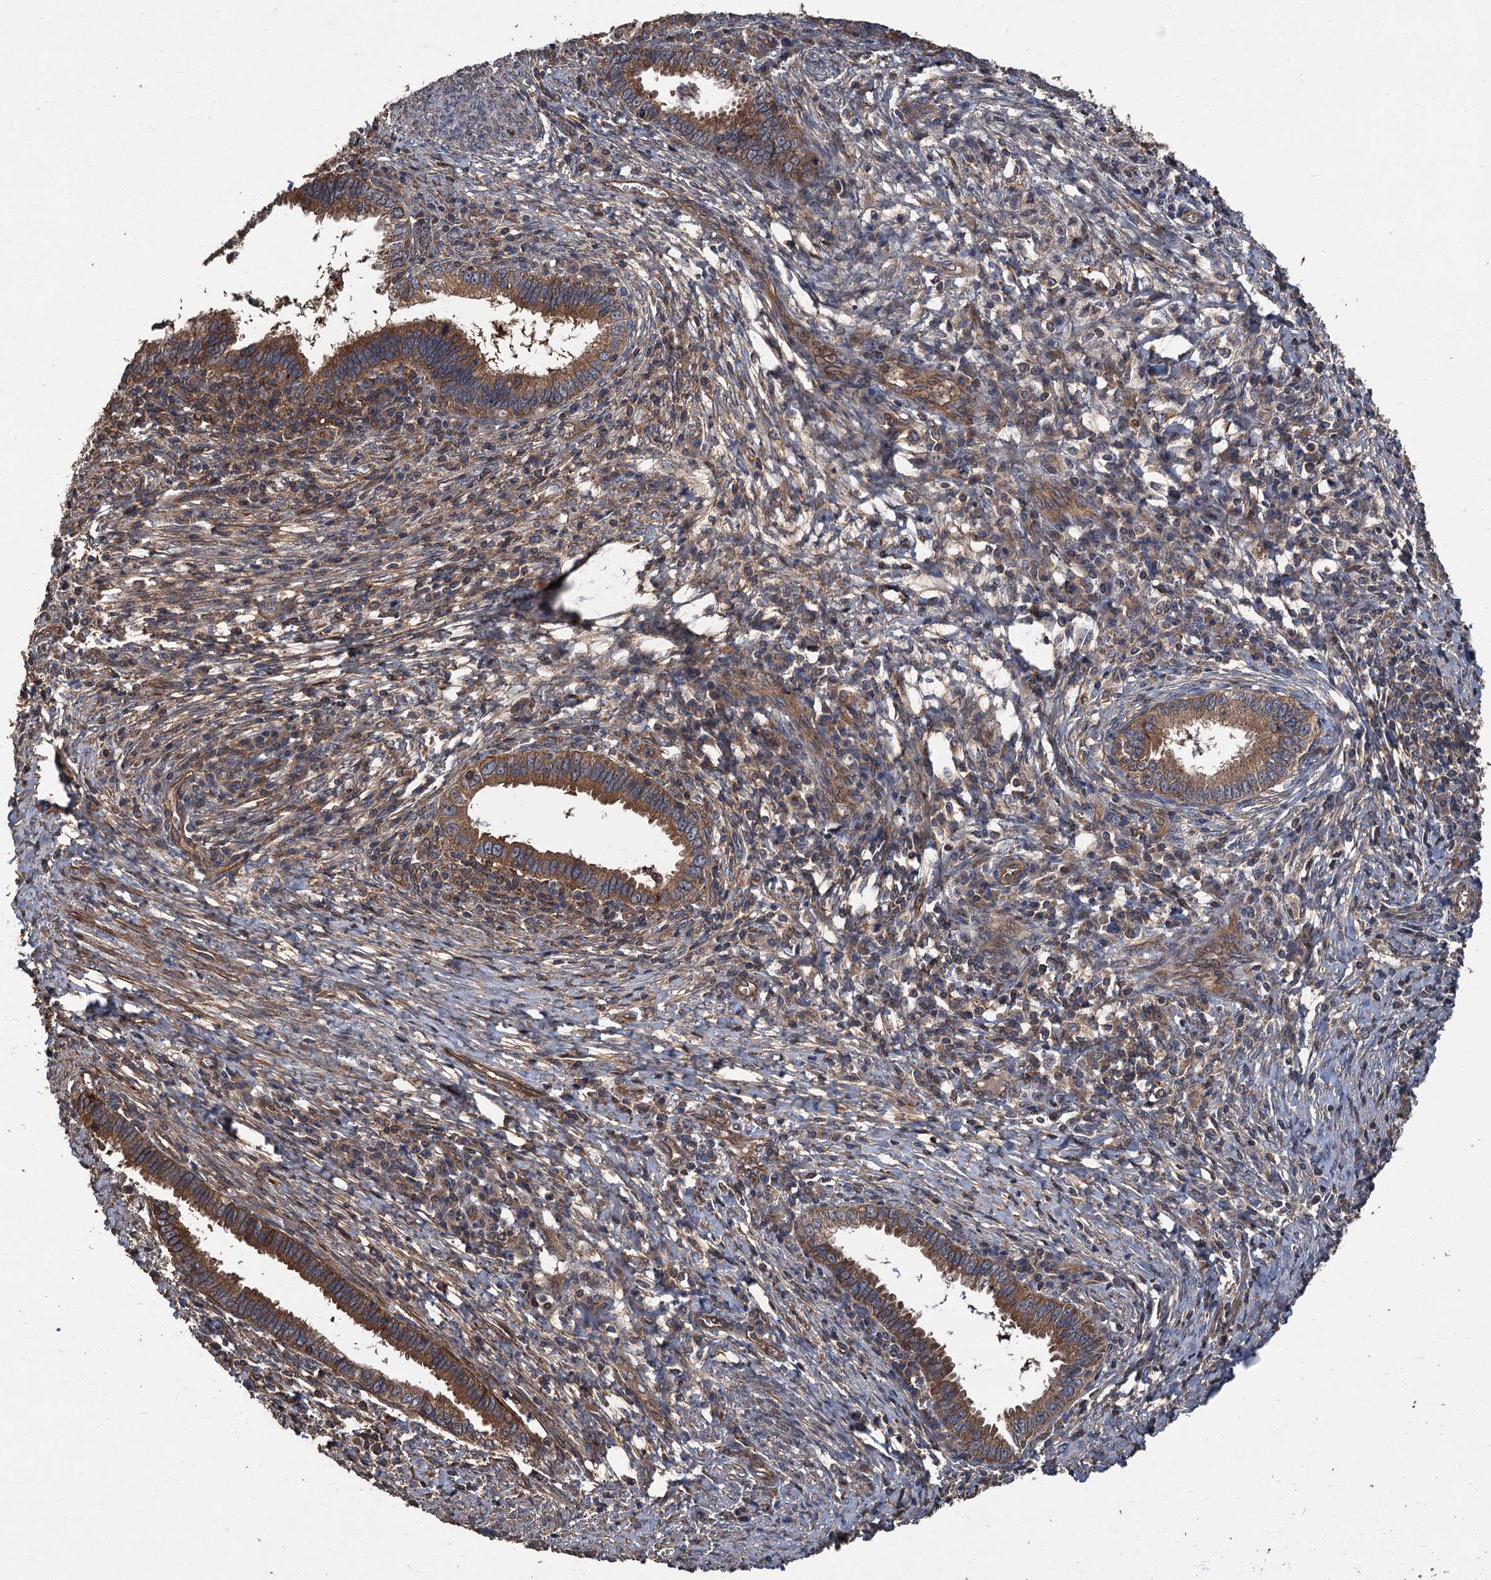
{"staining": {"intensity": "moderate", "quantity": ">75%", "location": "cytoplasmic/membranous"}, "tissue": "cervical cancer", "cell_type": "Tumor cells", "image_type": "cancer", "snomed": [{"axis": "morphology", "description": "Adenocarcinoma, NOS"}, {"axis": "topography", "description": "Cervix"}], "caption": "Immunohistochemistry photomicrograph of neoplastic tissue: human cervical cancer stained using immunohistochemistry (IHC) displays medium levels of moderate protein expression localized specifically in the cytoplasmic/membranous of tumor cells, appearing as a cytoplasmic/membranous brown color.", "gene": "PPP4R1", "patient": {"sex": "female", "age": 36}}